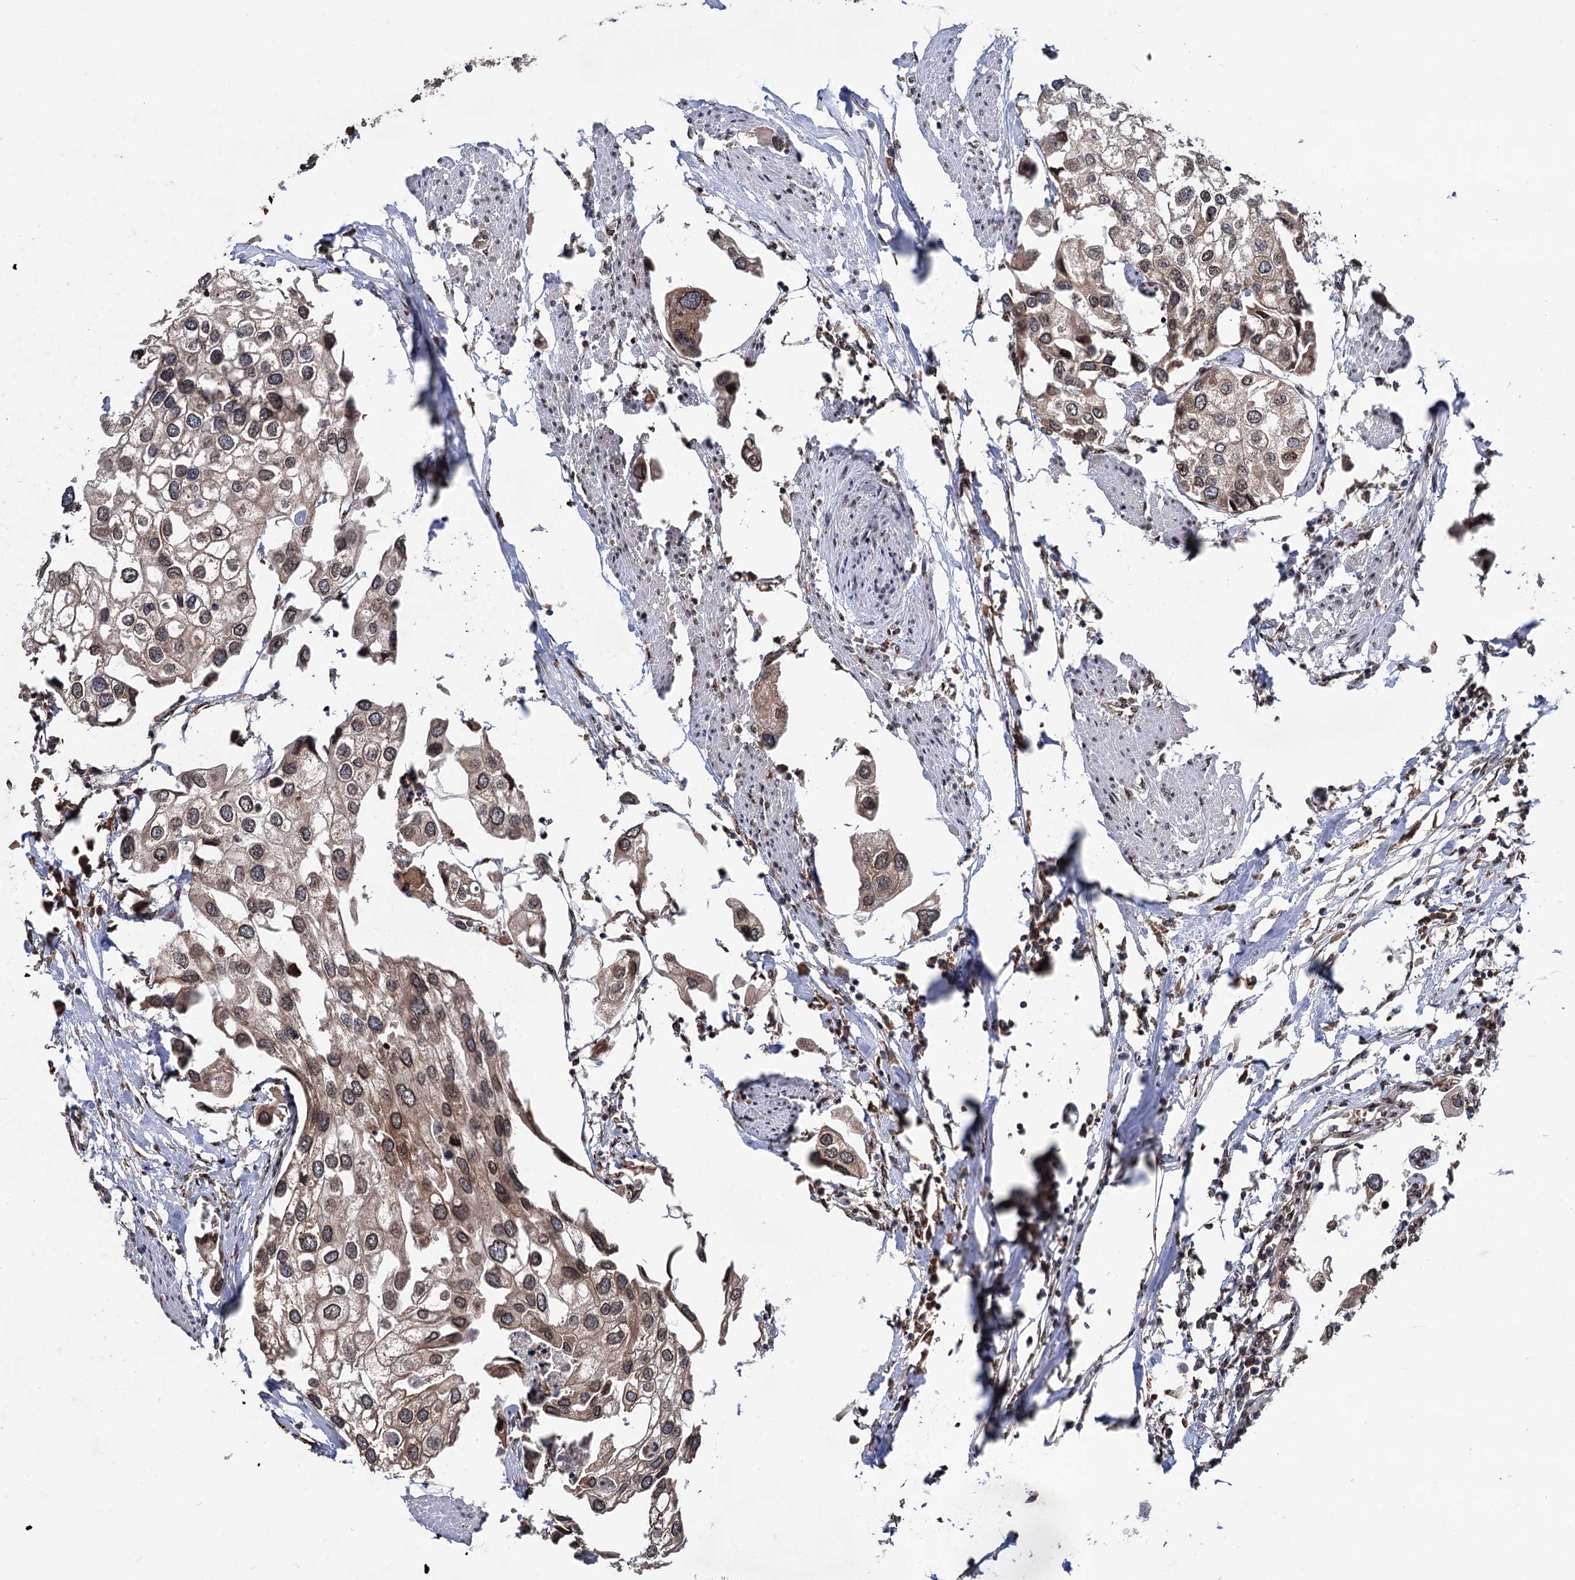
{"staining": {"intensity": "weak", "quantity": ">75%", "location": "cytoplasmic/membranous"}, "tissue": "urothelial cancer", "cell_type": "Tumor cells", "image_type": "cancer", "snomed": [{"axis": "morphology", "description": "Urothelial carcinoma, High grade"}, {"axis": "topography", "description": "Urinary bladder"}], "caption": "Immunohistochemistry (IHC) of urothelial cancer exhibits low levels of weak cytoplasmic/membranous expression in about >75% of tumor cells. The staining was performed using DAB (3,3'-diaminobenzidine) to visualize the protein expression in brown, while the nuclei were stained in blue with hematoxylin (Magnification: 20x).", "gene": "MESD", "patient": {"sex": "male", "age": 64}}